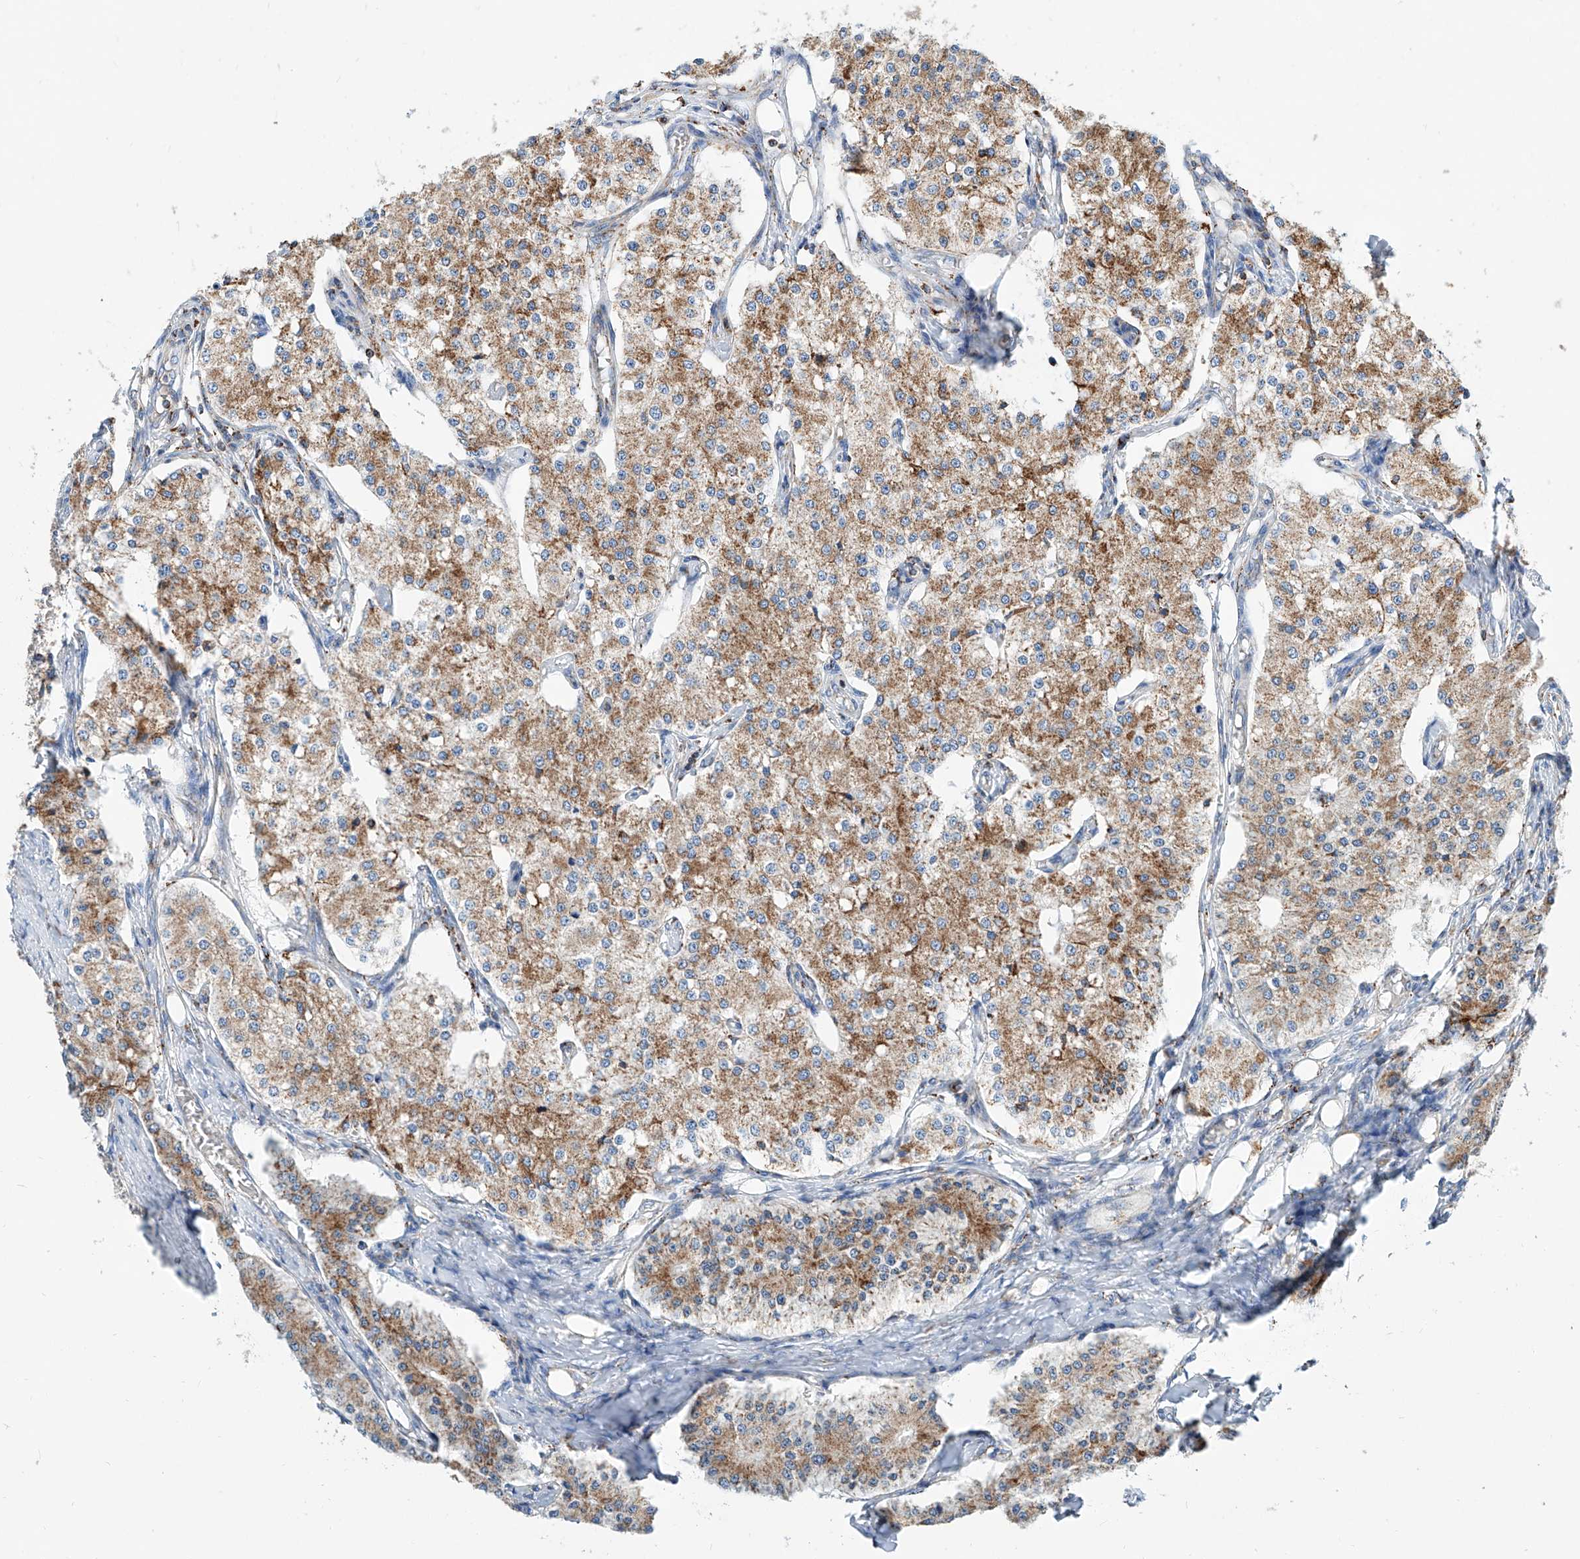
{"staining": {"intensity": "moderate", "quantity": "25%-75%", "location": "cytoplasmic/membranous"}, "tissue": "carcinoid", "cell_type": "Tumor cells", "image_type": "cancer", "snomed": [{"axis": "morphology", "description": "Carcinoid, malignant, NOS"}, {"axis": "topography", "description": "Colon"}], "caption": "The histopathology image exhibits staining of carcinoid (malignant), revealing moderate cytoplasmic/membranous protein positivity (brown color) within tumor cells.", "gene": "CPNE5", "patient": {"sex": "female", "age": 52}}